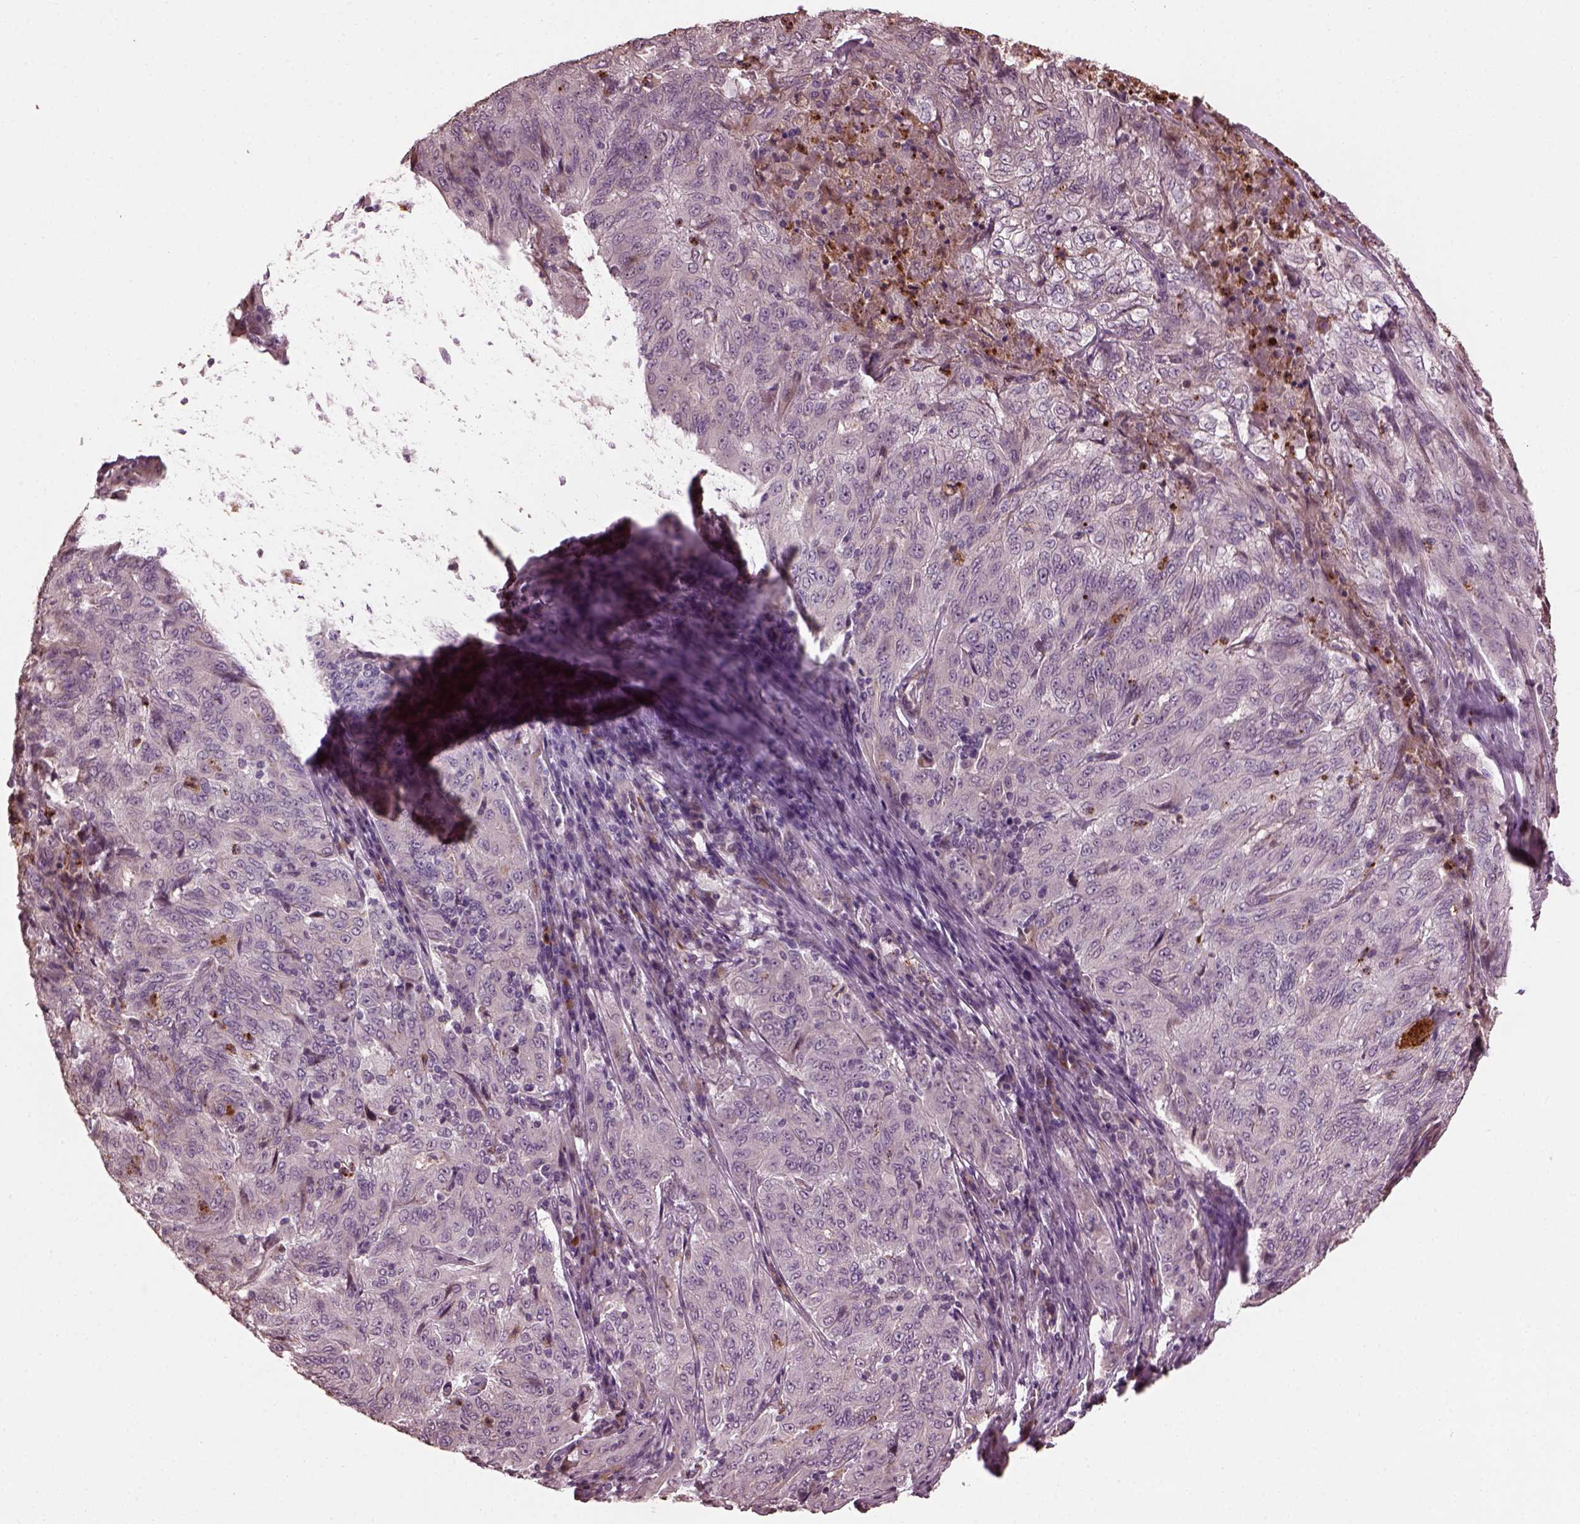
{"staining": {"intensity": "negative", "quantity": "none", "location": "none"}, "tissue": "pancreatic cancer", "cell_type": "Tumor cells", "image_type": "cancer", "snomed": [{"axis": "morphology", "description": "Adenocarcinoma, NOS"}, {"axis": "topography", "description": "Pancreas"}], "caption": "Pancreatic adenocarcinoma was stained to show a protein in brown. There is no significant staining in tumor cells.", "gene": "RUFY3", "patient": {"sex": "male", "age": 63}}